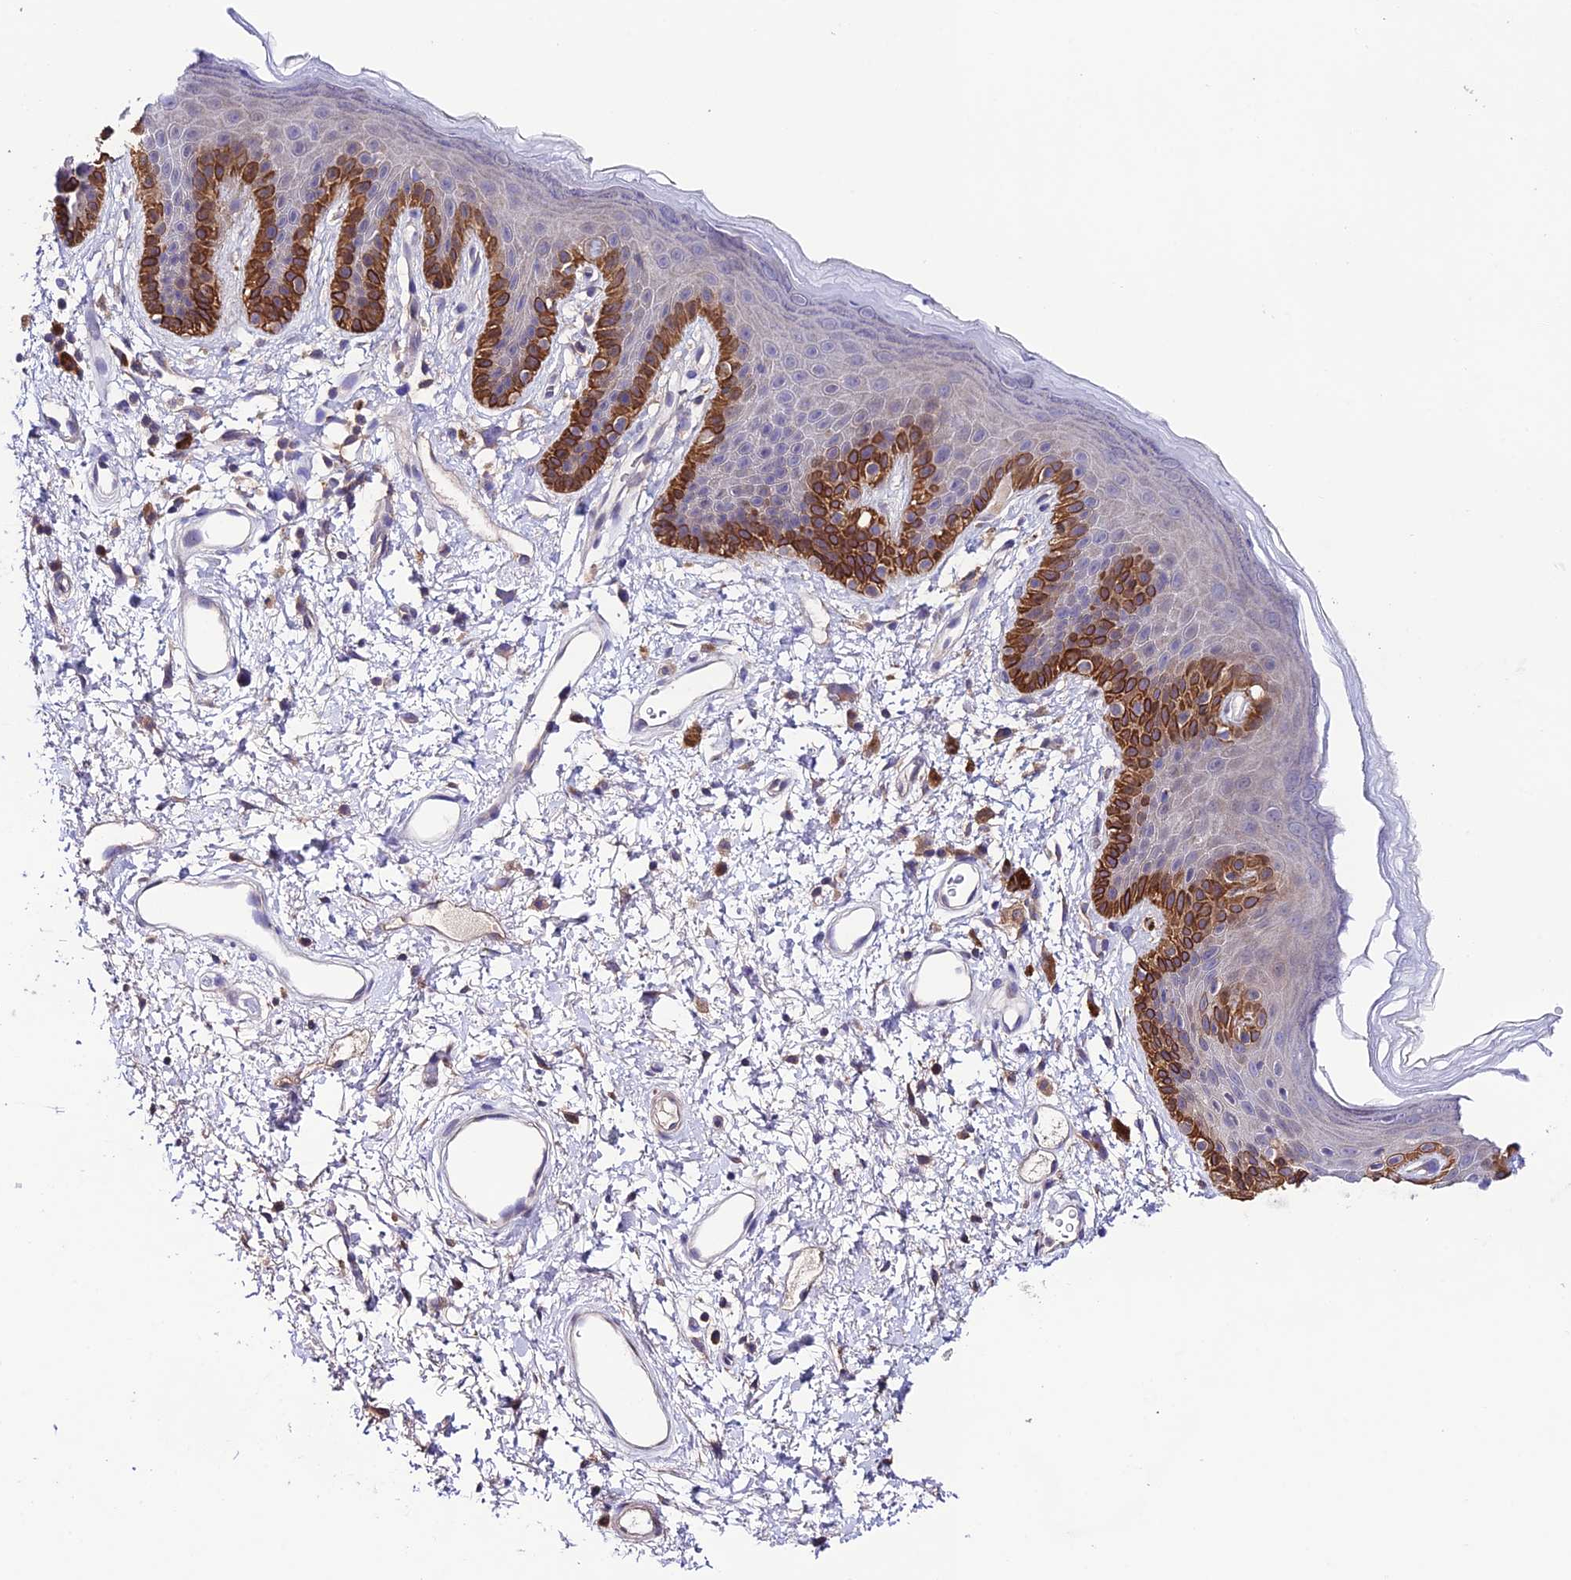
{"staining": {"intensity": "strong", "quantity": "25%-75%", "location": "cytoplasmic/membranous"}, "tissue": "skin", "cell_type": "Epidermal cells", "image_type": "normal", "snomed": [{"axis": "morphology", "description": "Normal tissue, NOS"}, {"axis": "topography", "description": "Anal"}], "caption": "Immunohistochemistry (IHC) of unremarkable human skin reveals high levels of strong cytoplasmic/membranous expression in about 25%-75% of epidermal cells. (brown staining indicates protein expression, while blue staining denotes nuclei).", "gene": "BRME1", "patient": {"sex": "female", "age": 46}}